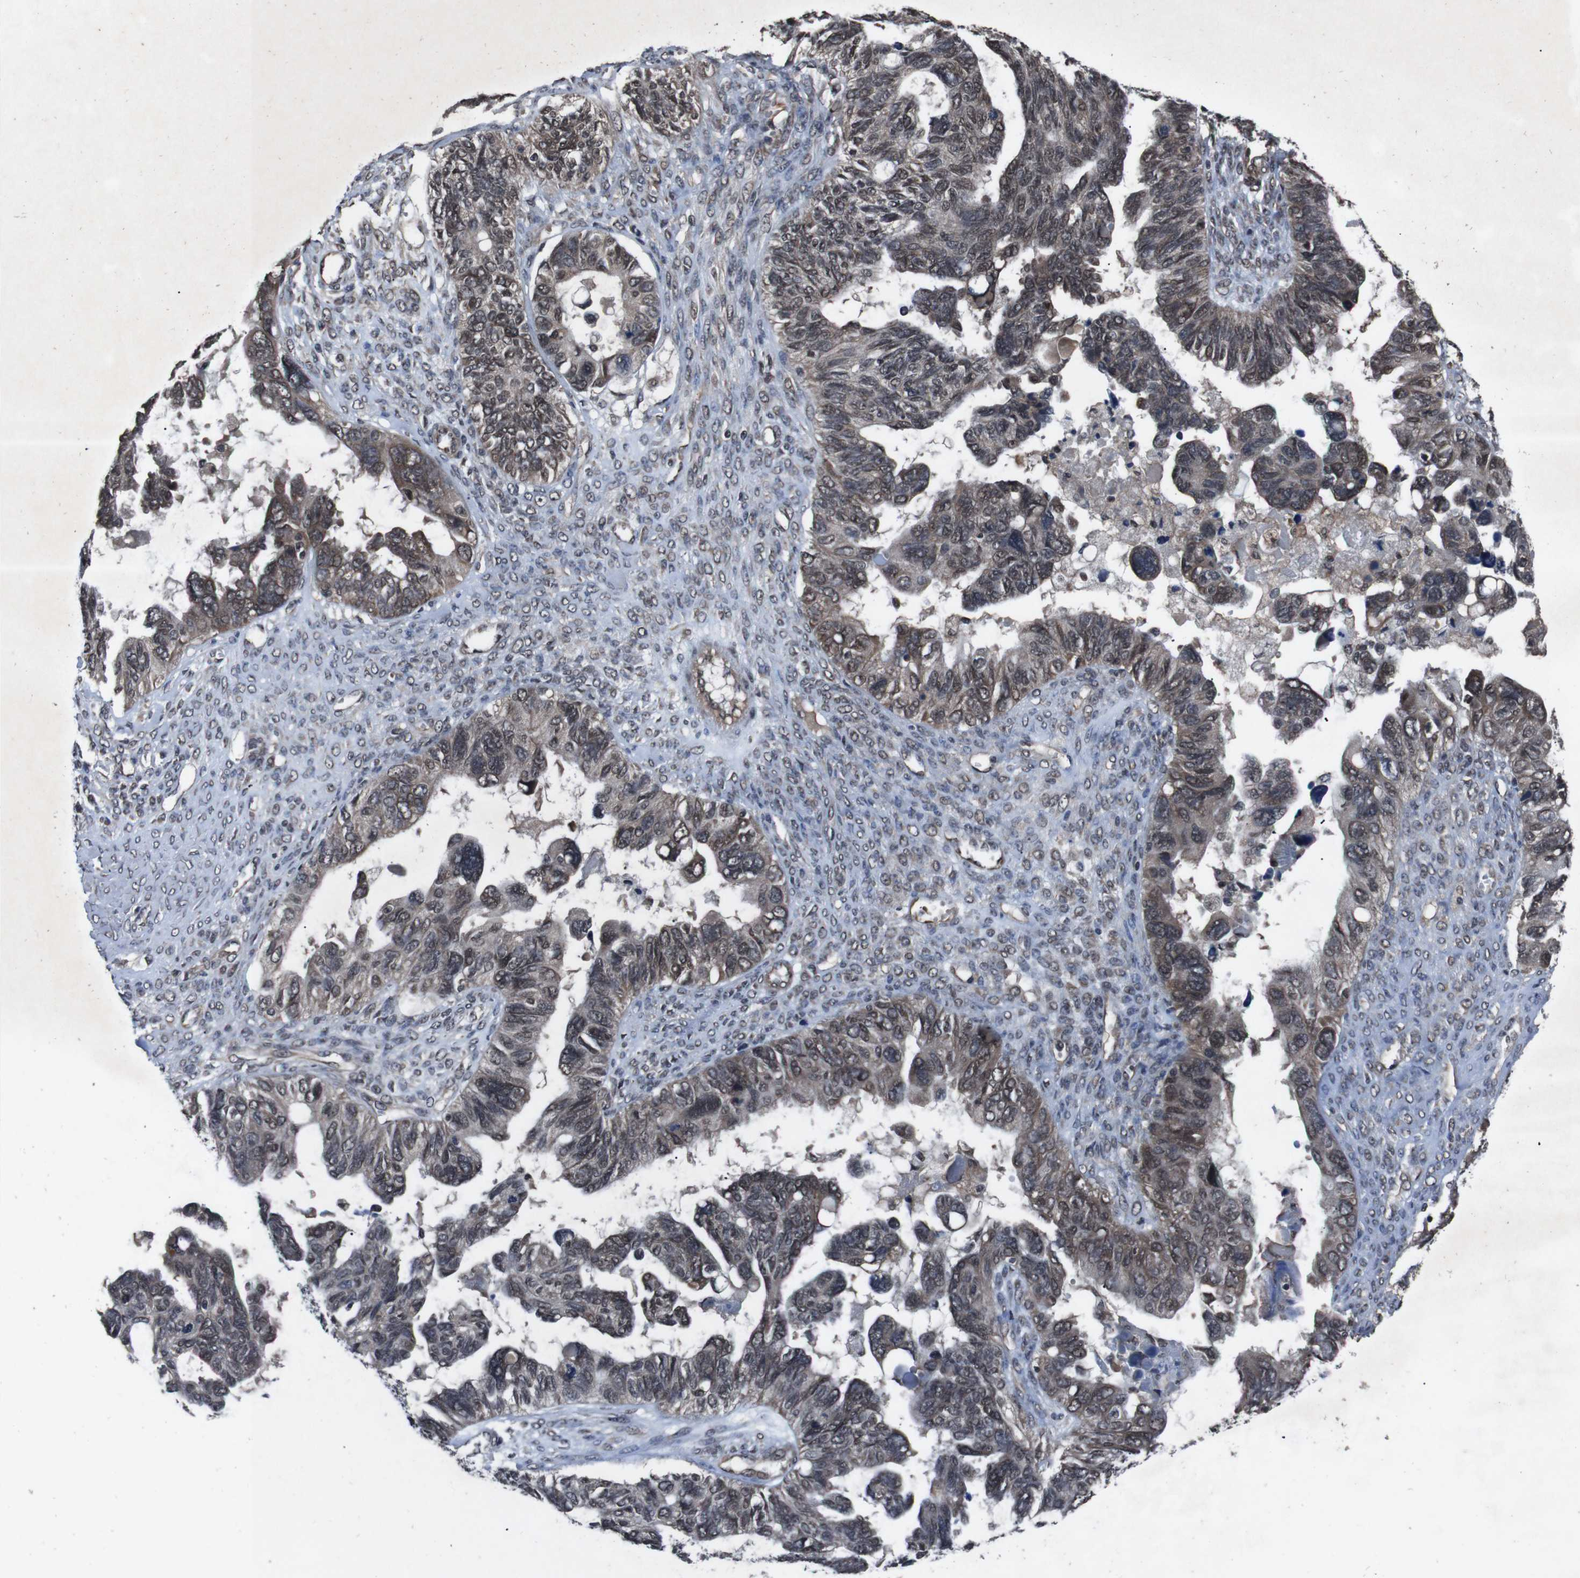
{"staining": {"intensity": "weak", "quantity": "25%-75%", "location": "cytoplasmic/membranous,nuclear"}, "tissue": "ovarian cancer", "cell_type": "Tumor cells", "image_type": "cancer", "snomed": [{"axis": "morphology", "description": "Cystadenocarcinoma, serous, NOS"}, {"axis": "topography", "description": "Ovary"}], "caption": "Immunohistochemistry (IHC) histopathology image of human ovarian cancer stained for a protein (brown), which shows low levels of weak cytoplasmic/membranous and nuclear expression in approximately 25%-75% of tumor cells.", "gene": "SOCS1", "patient": {"sex": "female", "age": 79}}